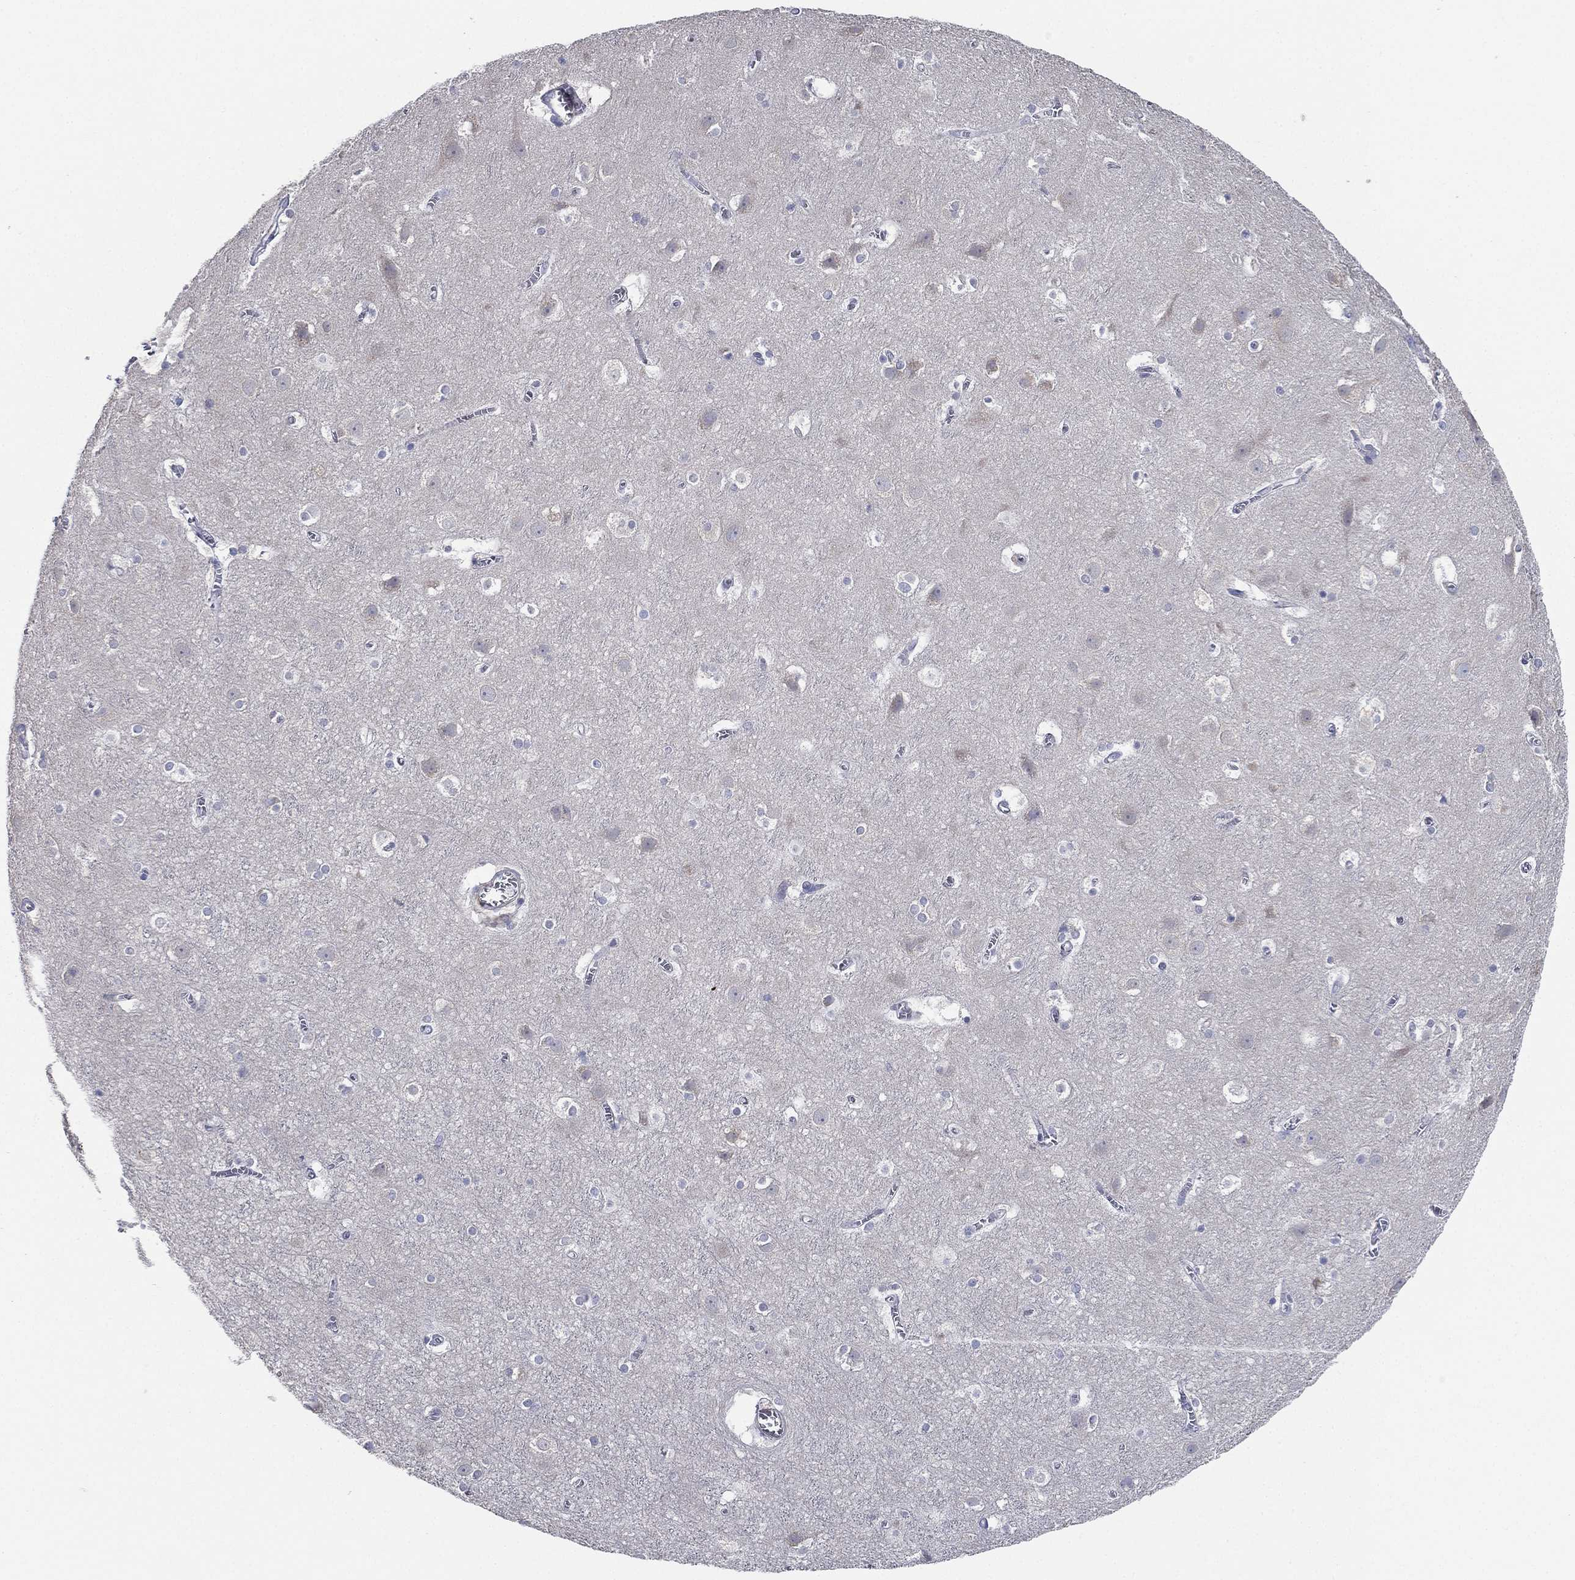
{"staining": {"intensity": "negative", "quantity": "none", "location": "none"}, "tissue": "cerebral cortex", "cell_type": "Endothelial cells", "image_type": "normal", "snomed": [{"axis": "morphology", "description": "Normal tissue, NOS"}, {"axis": "topography", "description": "Cerebral cortex"}], "caption": "Immunohistochemical staining of benign cerebral cortex exhibits no significant expression in endothelial cells.", "gene": "ATP8A2", "patient": {"sex": "male", "age": 59}}